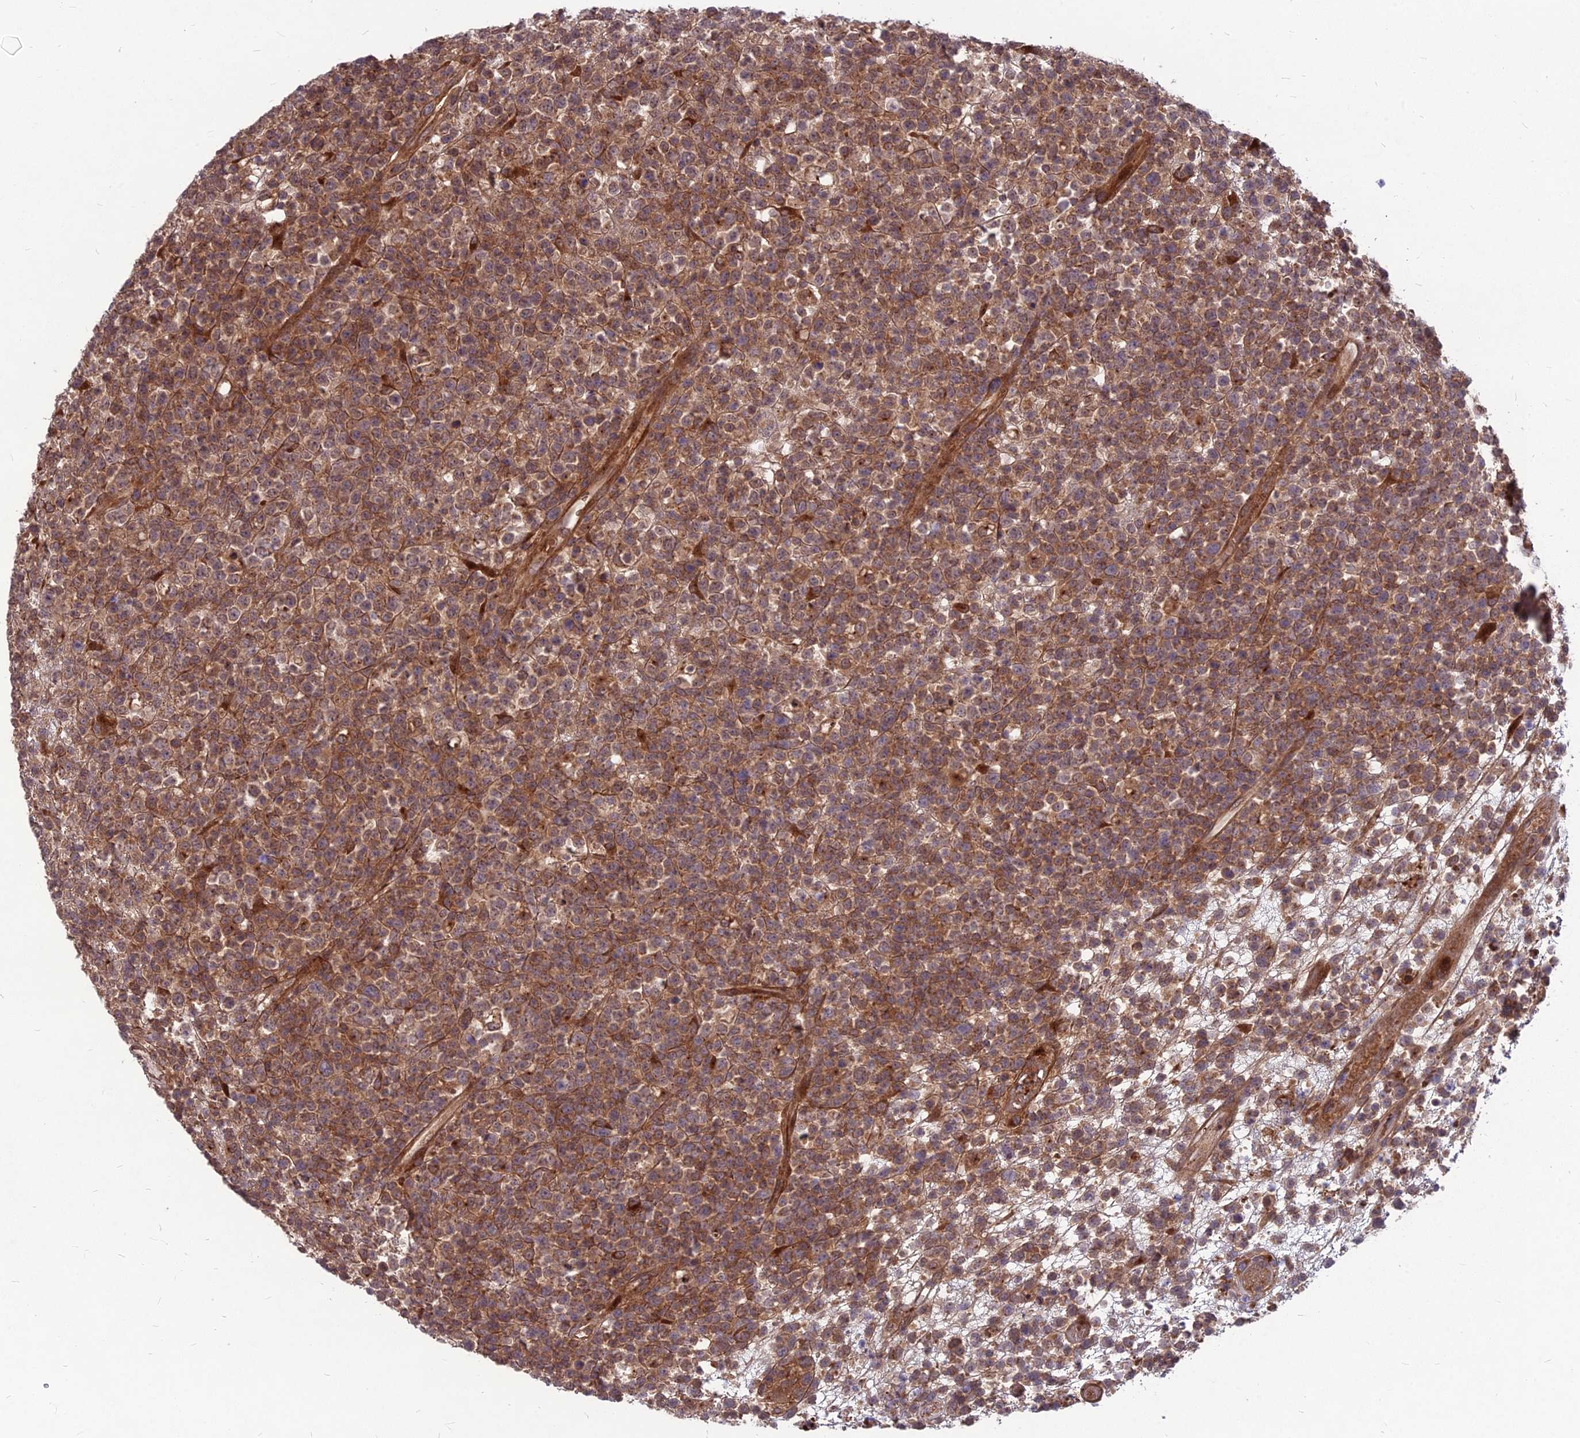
{"staining": {"intensity": "moderate", "quantity": "25%-75%", "location": "cytoplasmic/membranous"}, "tissue": "lymphoma", "cell_type": "Tumor cells", "image_type": "cancer", "snomed": [{"axis": "morphology", "description": "Malignant lymphoma, non-Hodgkin's type, High grade"}, {"axis": "topography", "description": "Colon"}], "caption": "Immunohistochemistry (IHC) histopathology image of neoplastic tissue: lymphoma stained using immunohistochemistry reveals medium levels of moderate protein expression localized specifically in the cytoplasmic/membranous of tumor cells, appearing as a cytoplasmic/membranous brown color.", "gene": "MFSD8", "patient": {"sex": "female", "age": 53}}